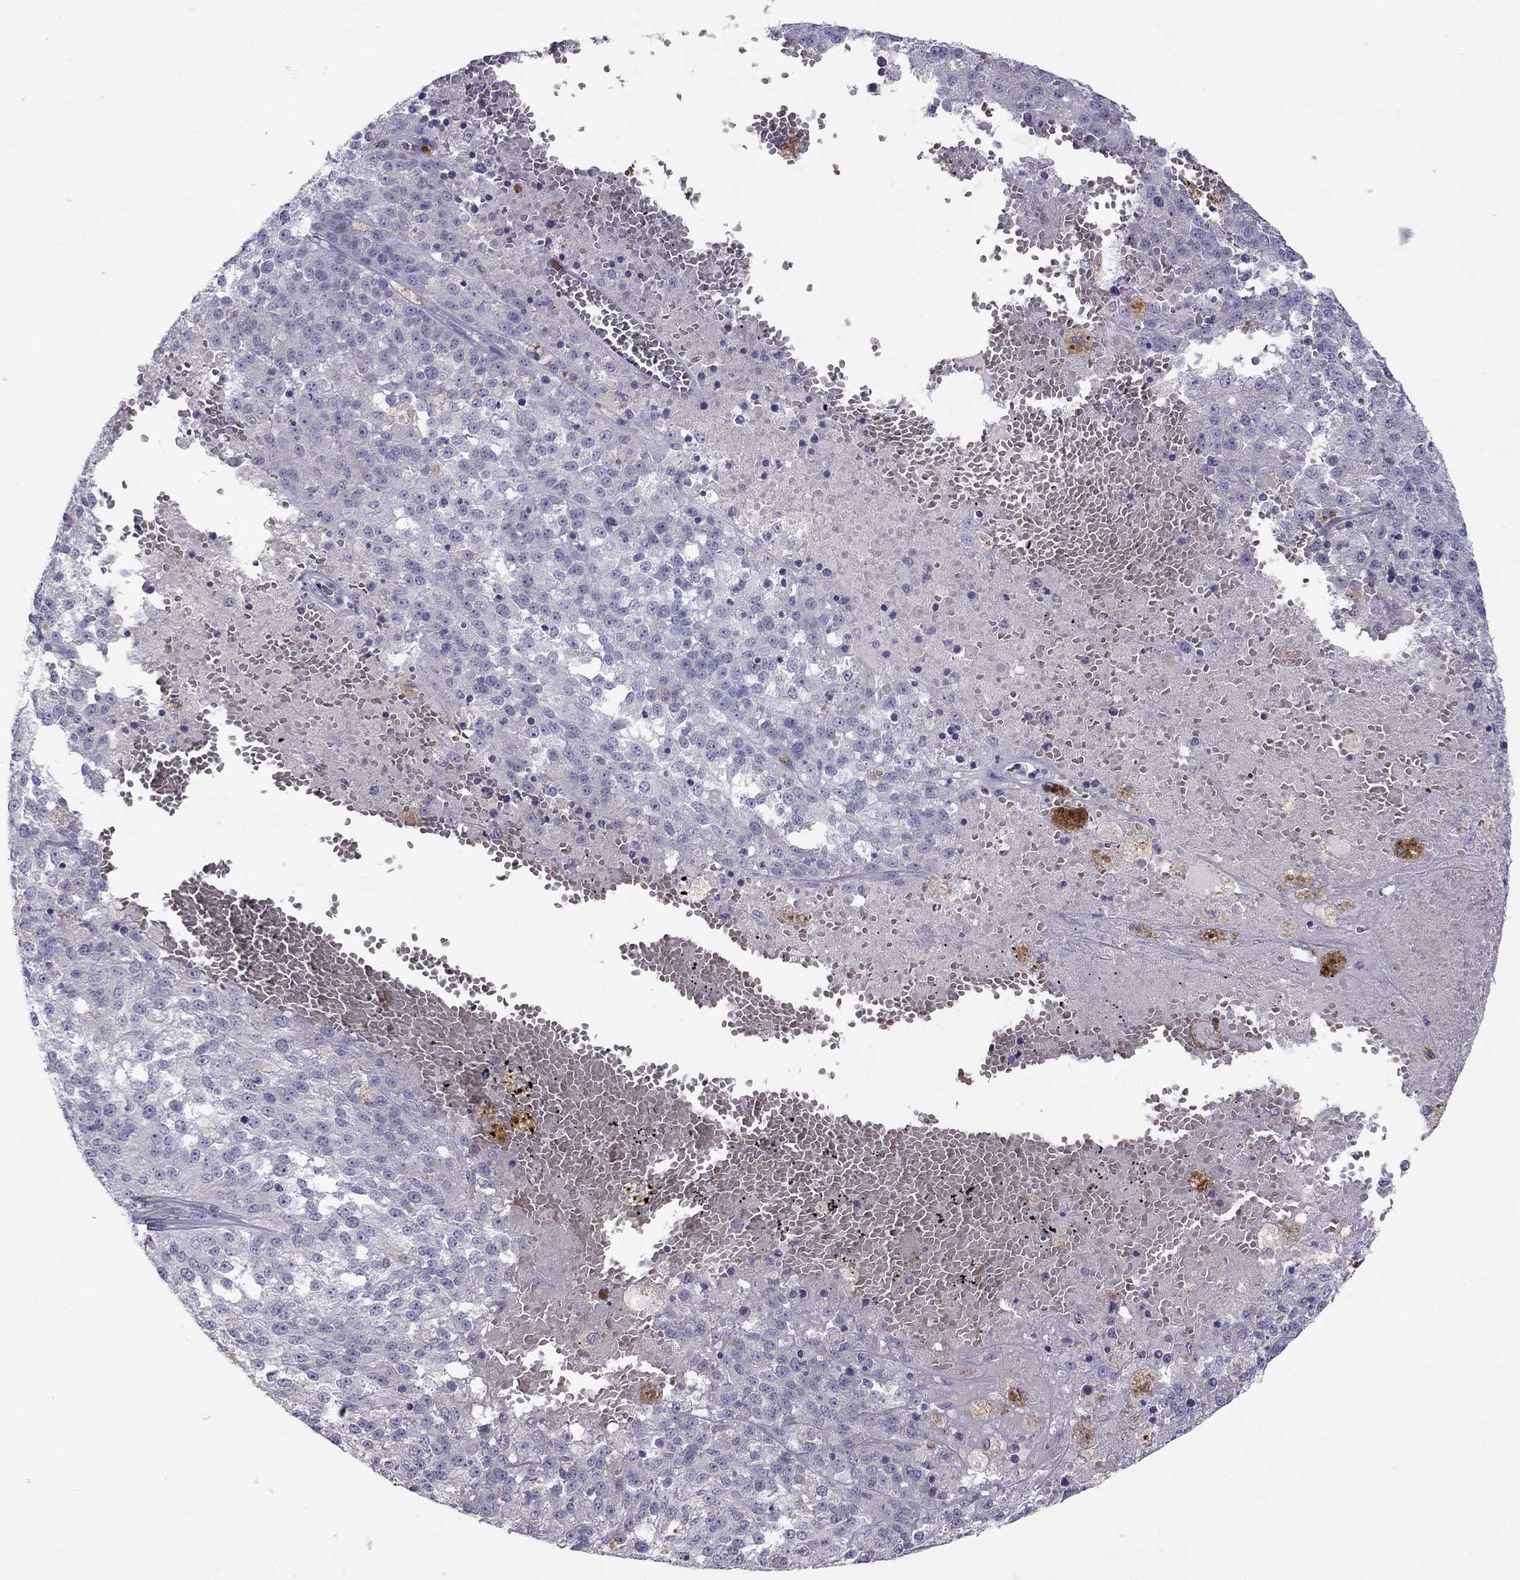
{"staining": {"intensity": "negative", "quantity": "none", "location": "none"}, "tissue": "melanoma", "cell_type": "Tumor cells", "image_type": "cancer", "snomed": [{"axis": "morphology", "description": "Malignant melanoma, Metastatic site"}, {"axis": "topography", "description": "Lymph node"}], "caption": "This is a photomicrograph of immunohistochemistry staining of melanoma, which shows no expression in tumor cells. (DAB IHC with hematoxylin counter stain).", "gene": "MUC16", "patient": {"sex": "female", "age": 64}}